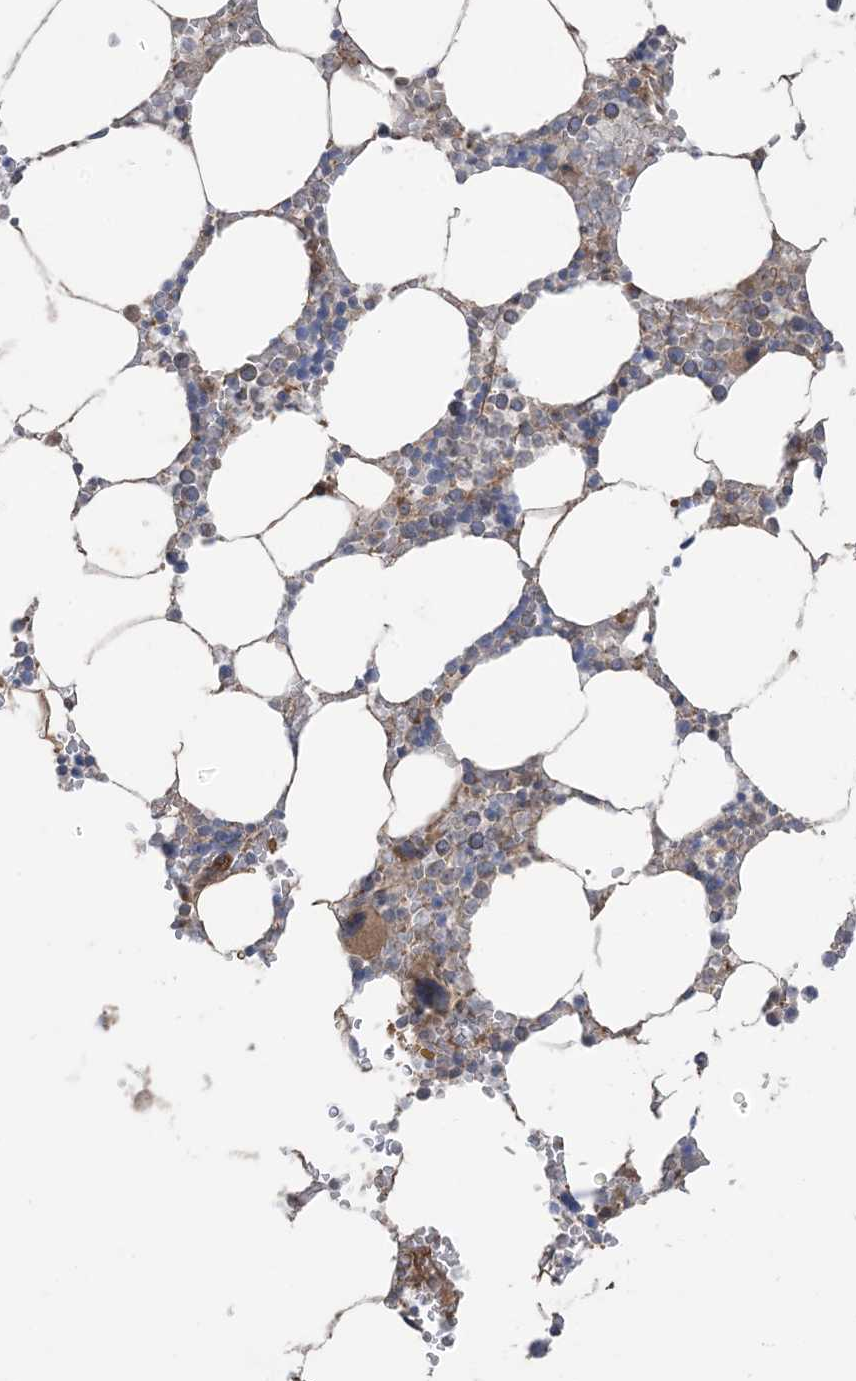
{"staining": {"intensity": "moderate", "quantity": "<25%", "location": "cytoplasmic/membranous"}, "tissue": "bone marrow", "cell_type": "Hematopoietic cells", "image_type": "normal", "snomed": [{"axis": "morphology", "description": "Normal tissue, NOS"}, {"axis": "topography", "description": "Bone marrow"}], "caption": "Immunohistochemical staining of benign bone marrow demonstrates moderate cytoplasmic/membranous protein expression in approximately <25% of hematopoietic cells. The protein of interest is shown in brown color, while the nuclei are stained blue.", "gene": "CCNY", "patient": {"sex": "male", "age": 70}}